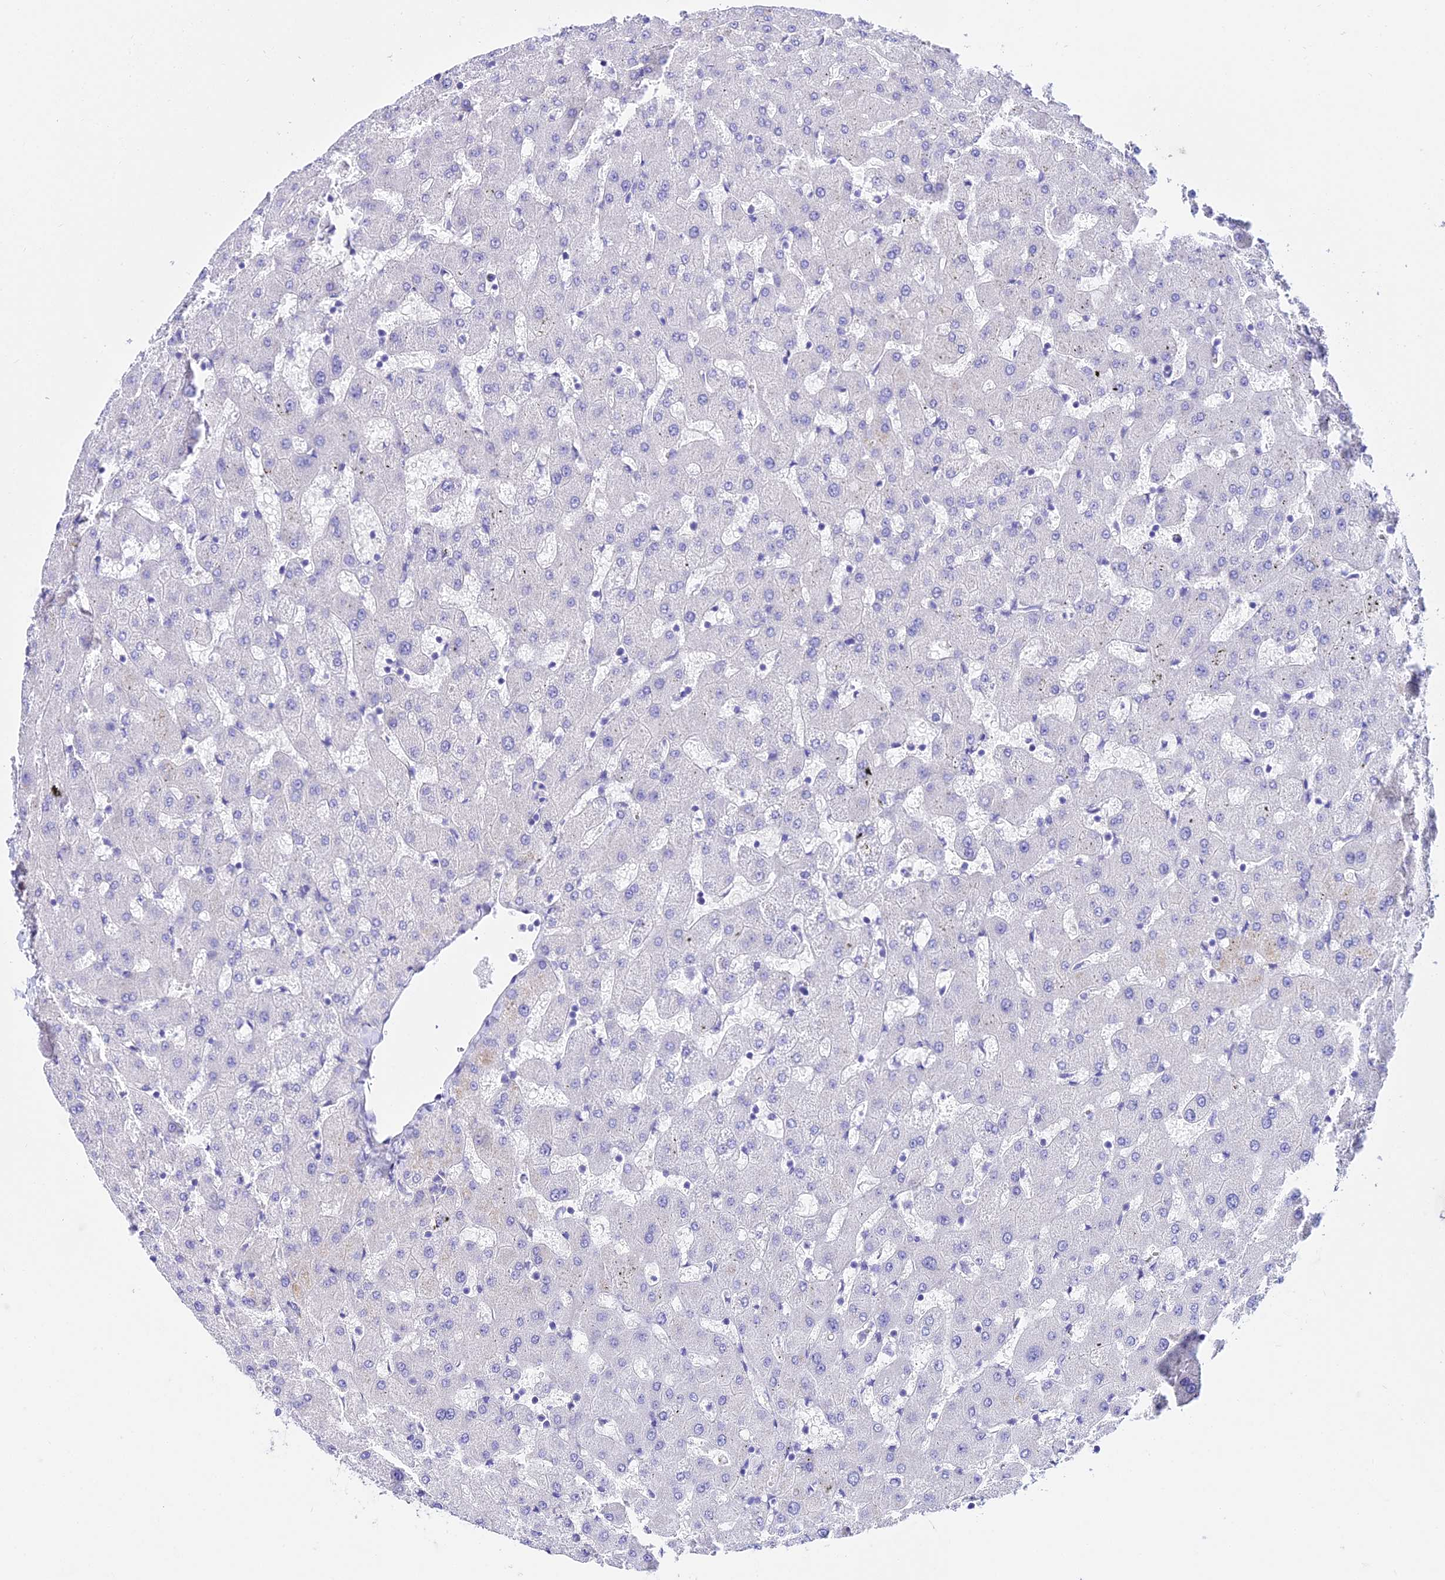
{"staining": {"intensity": "negative", "quantity": "none", "location": "none"}, "tissue": "liver", "cell_type": "Cholangiocytes", "image_type": "normal", "snomed": [{"axis": "morphology", "description": "Normal tissue, NOS"}, {"axis": "topography", "description": "Liver"}], "caption": "This micrograph is of benign liver stained with immunohistochemistry (IHC) to label a protein in brown with the nuclei are counter-stained blue. There is no expression in cholangiocytes.", "gene": "TUBA1A", "patient": {"sex": "female", "age": 63}}